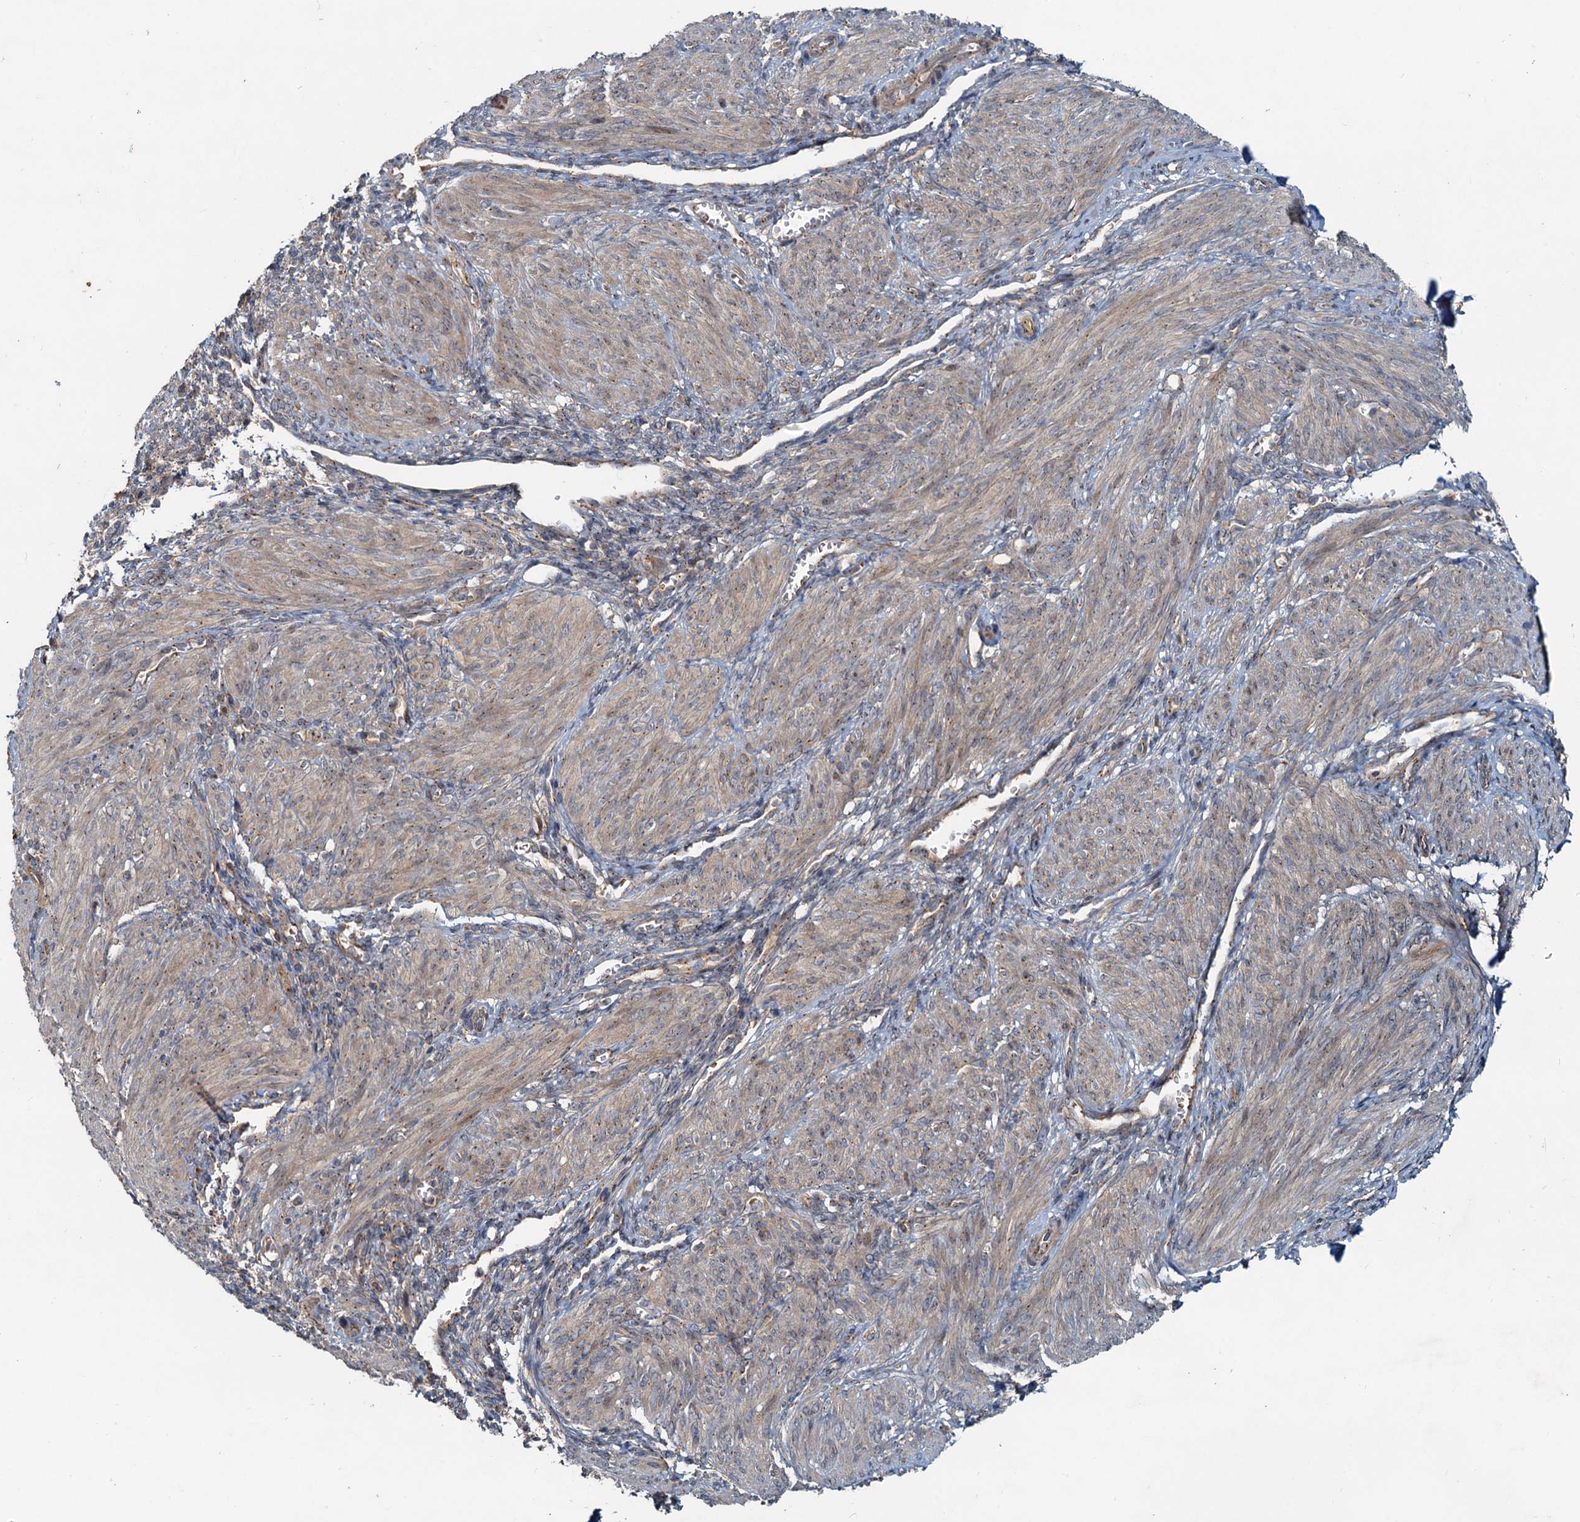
{"staining": {"intensity": "weak", "quantity": "25%-75%", "location": "cytoplasmic/membranous"}, "tissue": "smooth muscle", "cell_type": "Smooth muscle cells", "image_type": "normal", "snomed": [{"axis": "morphology", "description": "Normal tissue, NOS"}, {"axis": "topography", "description": "Smooth muscle"}], "caption": "Immunohistochemical staining of benign smooth muscle exhibits low levels of weak cytoplasmic/membranous expression in approximately 25%-75% of smooth muscle cells. Immunohistochemistry (ihc) stains the protein in brown and the nuclei are stained blue.", "gene": "CEP68", "patient": {"sex": "female", "age": 39}}